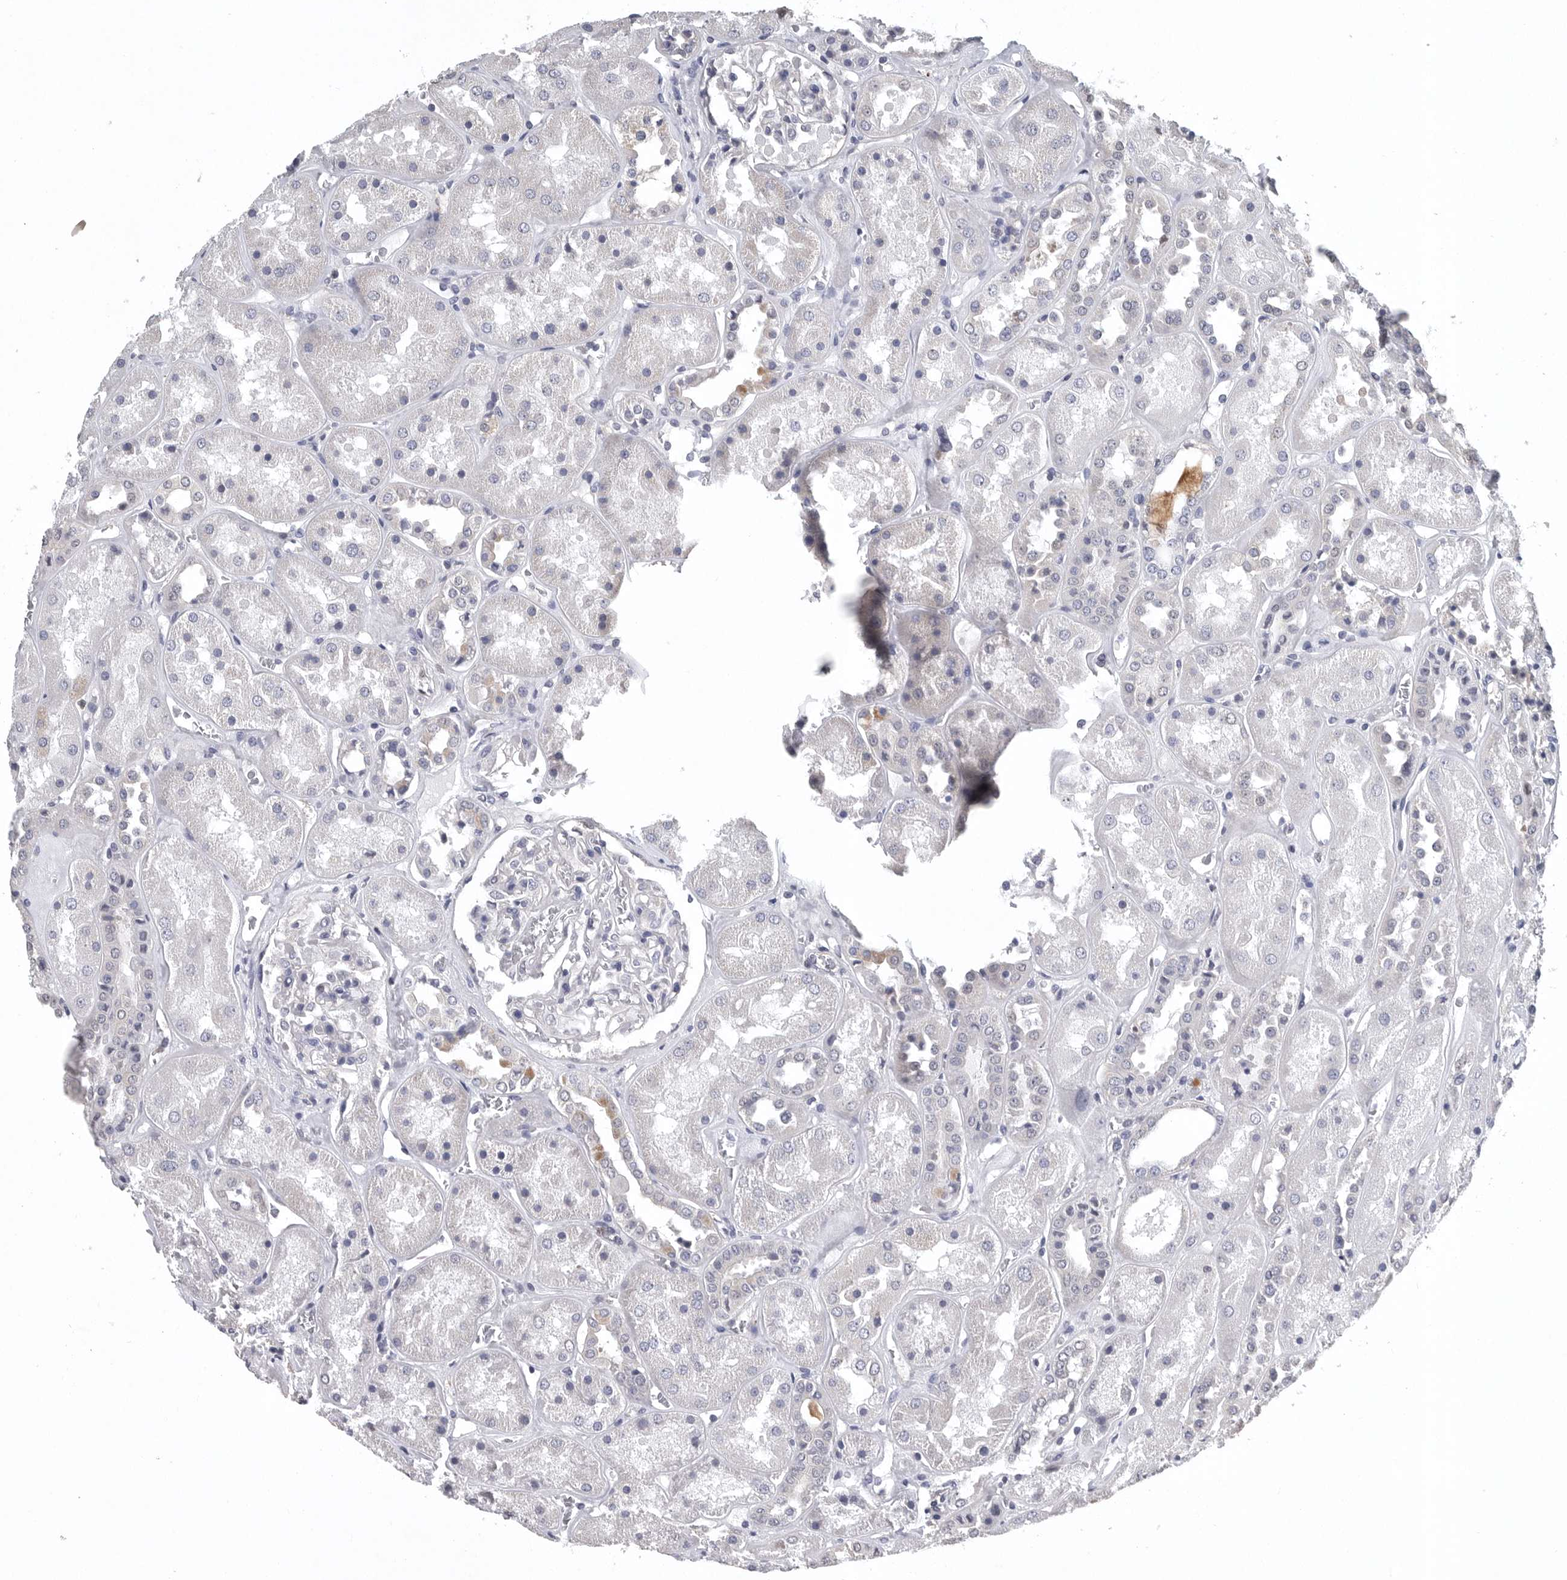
{"staining": {"intensity": "negative", "quantity": "none", "location": "none"}, "tissue": "kidney", "cell_type": "Cells in glomeruli", "image_type": "normal", "snomed": [{"axis": "morphology", "description": "Normal tissue, NOS"}, {"axis": "topography", "description": "Kidney"}], "caption": "High magnification brightfield microscopy of normal kidney stained with DAB (3,3'-diaminobenzidine) (brown) and counterstained with hematoxylin (blue): cells in glomeruli show no significant staining. (IHC, brightfield microscopy, high magnification).", "gene": "PDCD4", "patient": {"sex": "male", "age": 70}}